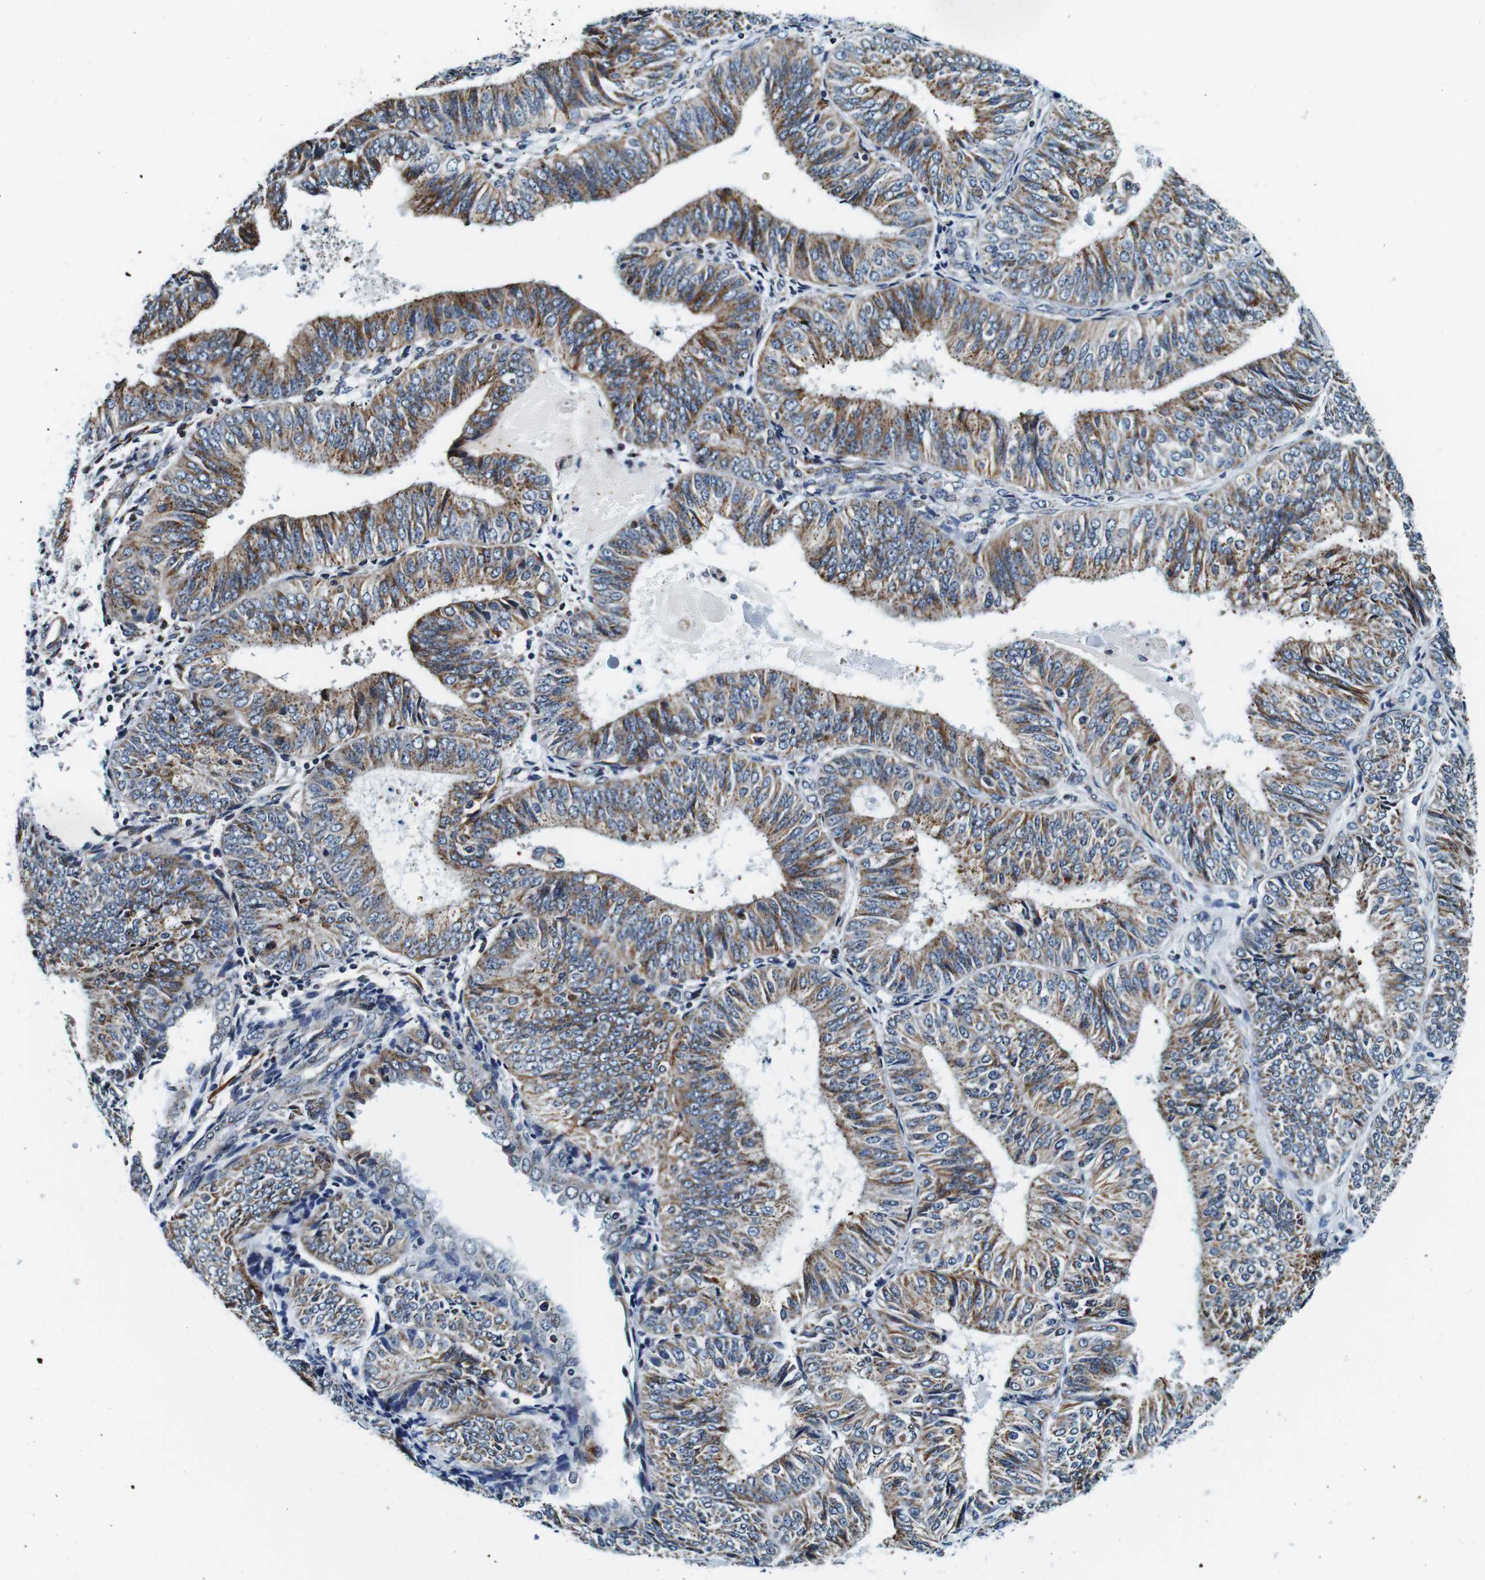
{"staining": {"intensity": "moderate", "quantity": ">75%", "location": "cytoplasmic/membranous"}, "tissue": "endometrial cancer", "cell_type": "Tumor cells", "image_type": "cancer", "snomed": [{"axis": "morphology", "description": "Adenocarcinoma, NOS"}, {"axis": "topography", "description": "Endometrium"}], "caption": "The photomicrograph exhibits immunohistochemical staining of adenocarcinoma (endometrial). There is moderate cytoplasmic/membranous staining is appreciated in approximately >75% of tumor cells. The protein of interest is stained brown, and the nuclei are stained in blue (DAB IHC with brightfield microscopy, high magnification).", "gene": "FAR2", "patient": {"sex": "female", "age": 58}}